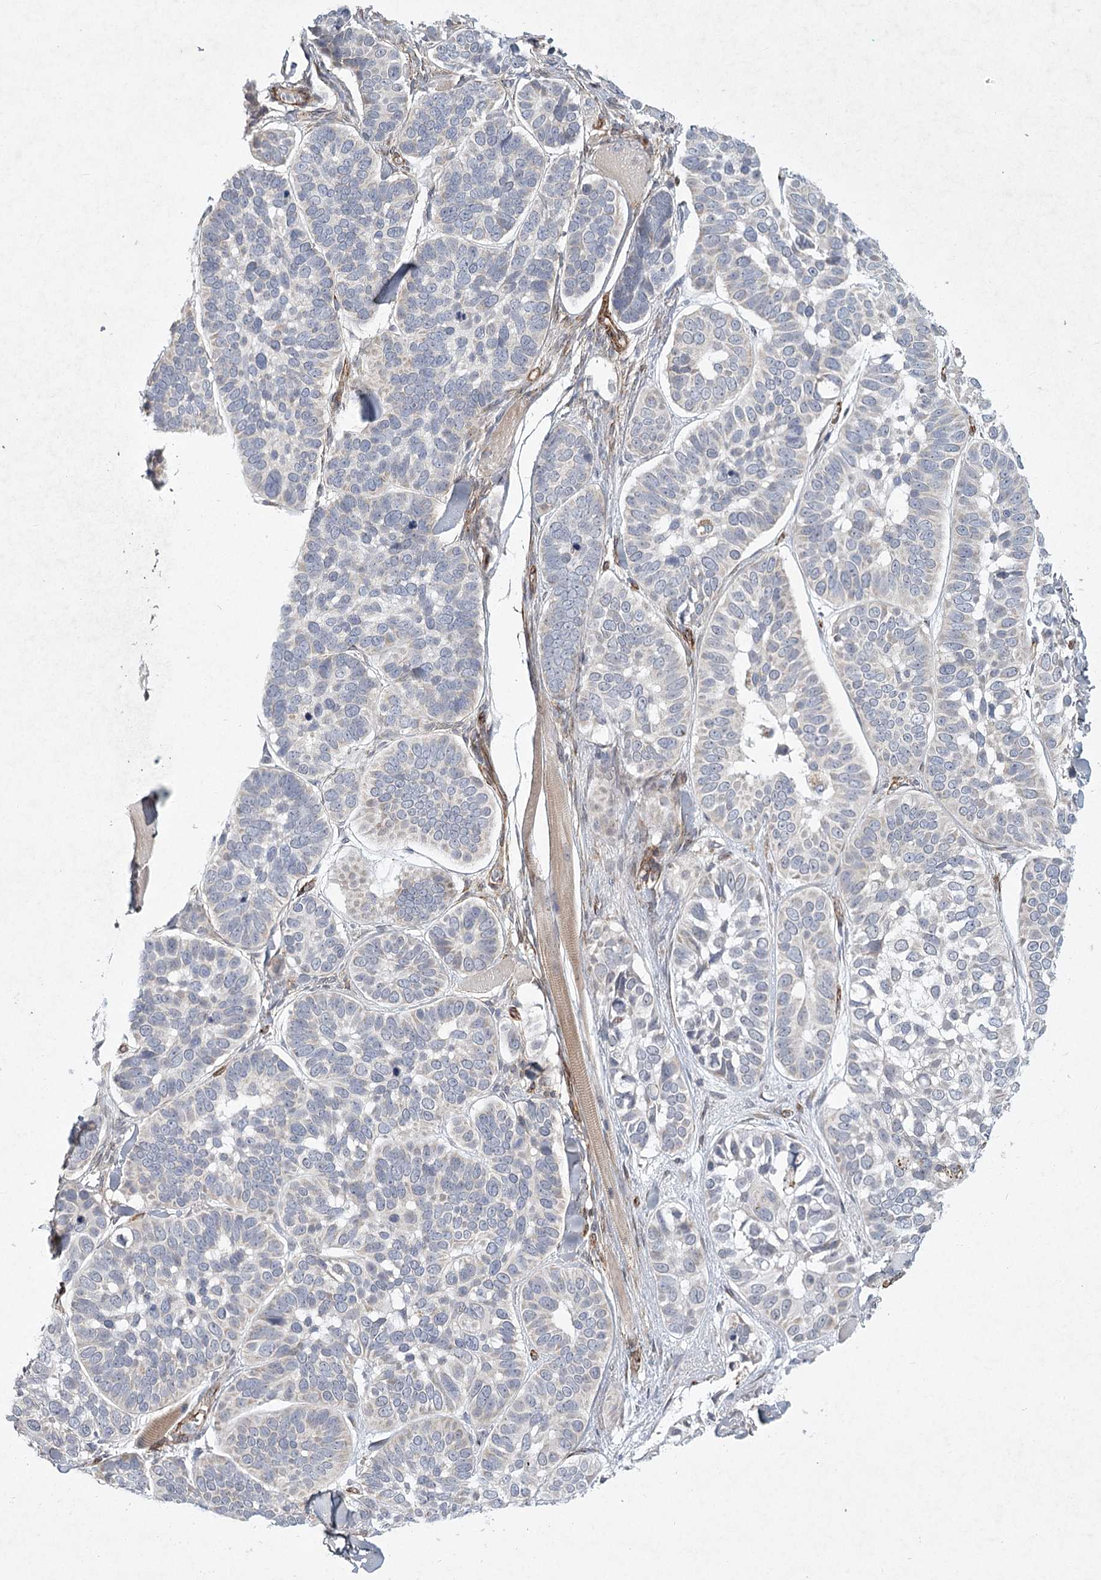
{"staining": {"intensity": "negative", "quantity": "none", "location": "none"}, "tissue": "skin cancer", "cell_type": "Tumor cells", "image_type": "cancer", "snomed": [{"axis": "morphology", "description": "Basal cell carcinoma"}, {"axis": "topography", "description": "Skin"}], "caption": "This is an immunohistochemistry histopathology image of human basal cell carcinoma (skin). There is no staining in tumor cells.", "gene": "MEPE", "patient": {"sex": "male", "age": 62}}